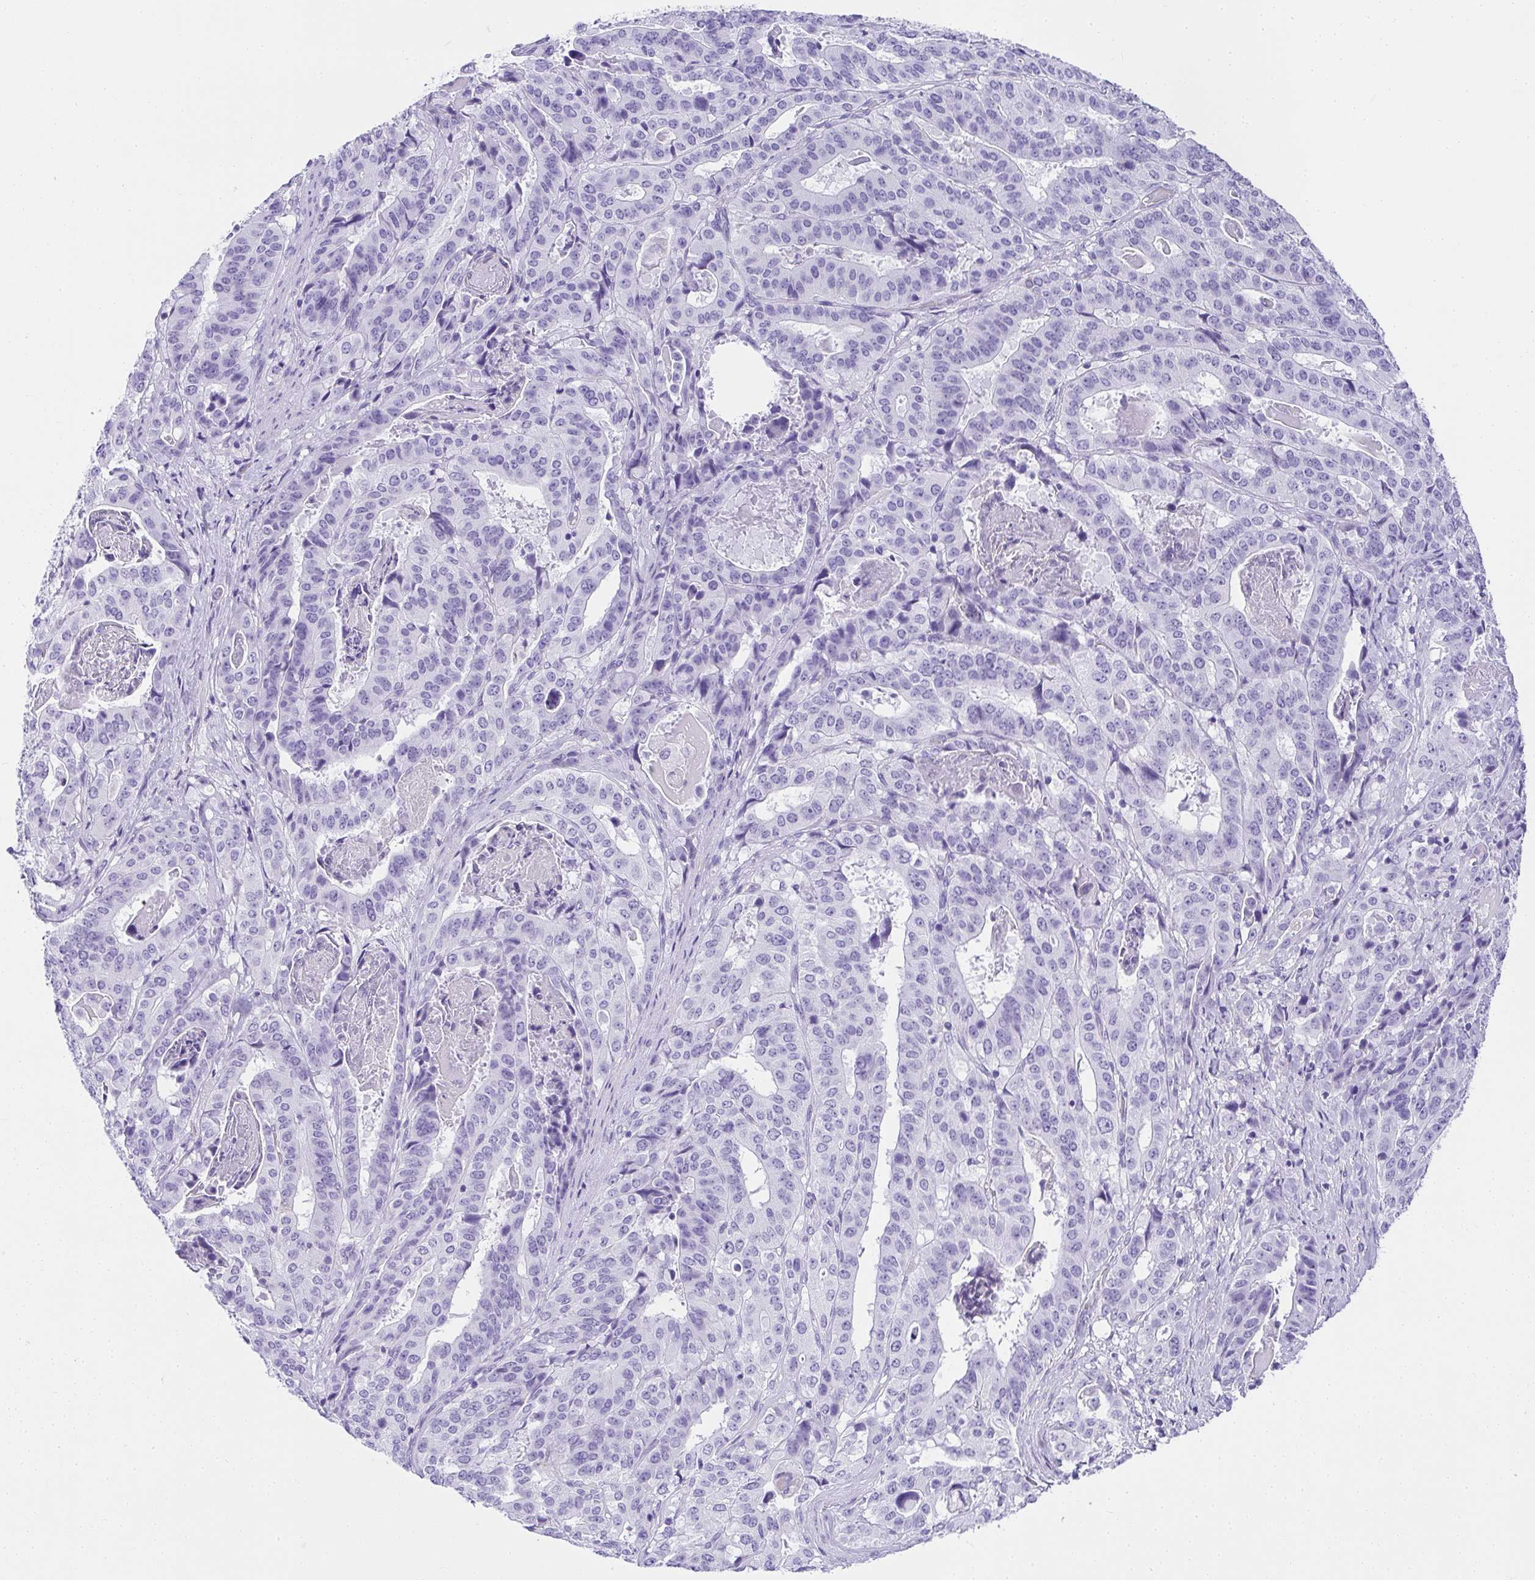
{"staining": {"intensity": "negative", "quantity": "none", "location": "none"}, "tissue": "stomach cancer", "cell_type": "Tumor cells", "image_type": "cancer", "snomed": [{"axis": "morphology", "description": "Adenocarcinoma, NOS"}, {"axis": "topography", "description": "Stomach"}], "caption": "High magnification brightfield microscopy of stomach cancer stained with DAB (brown) and counterstained with hematoxylin (blue): tumor cells show no significant staining.", "gene": "AVIL", "patient": {"sex": "male", "age": 48}}